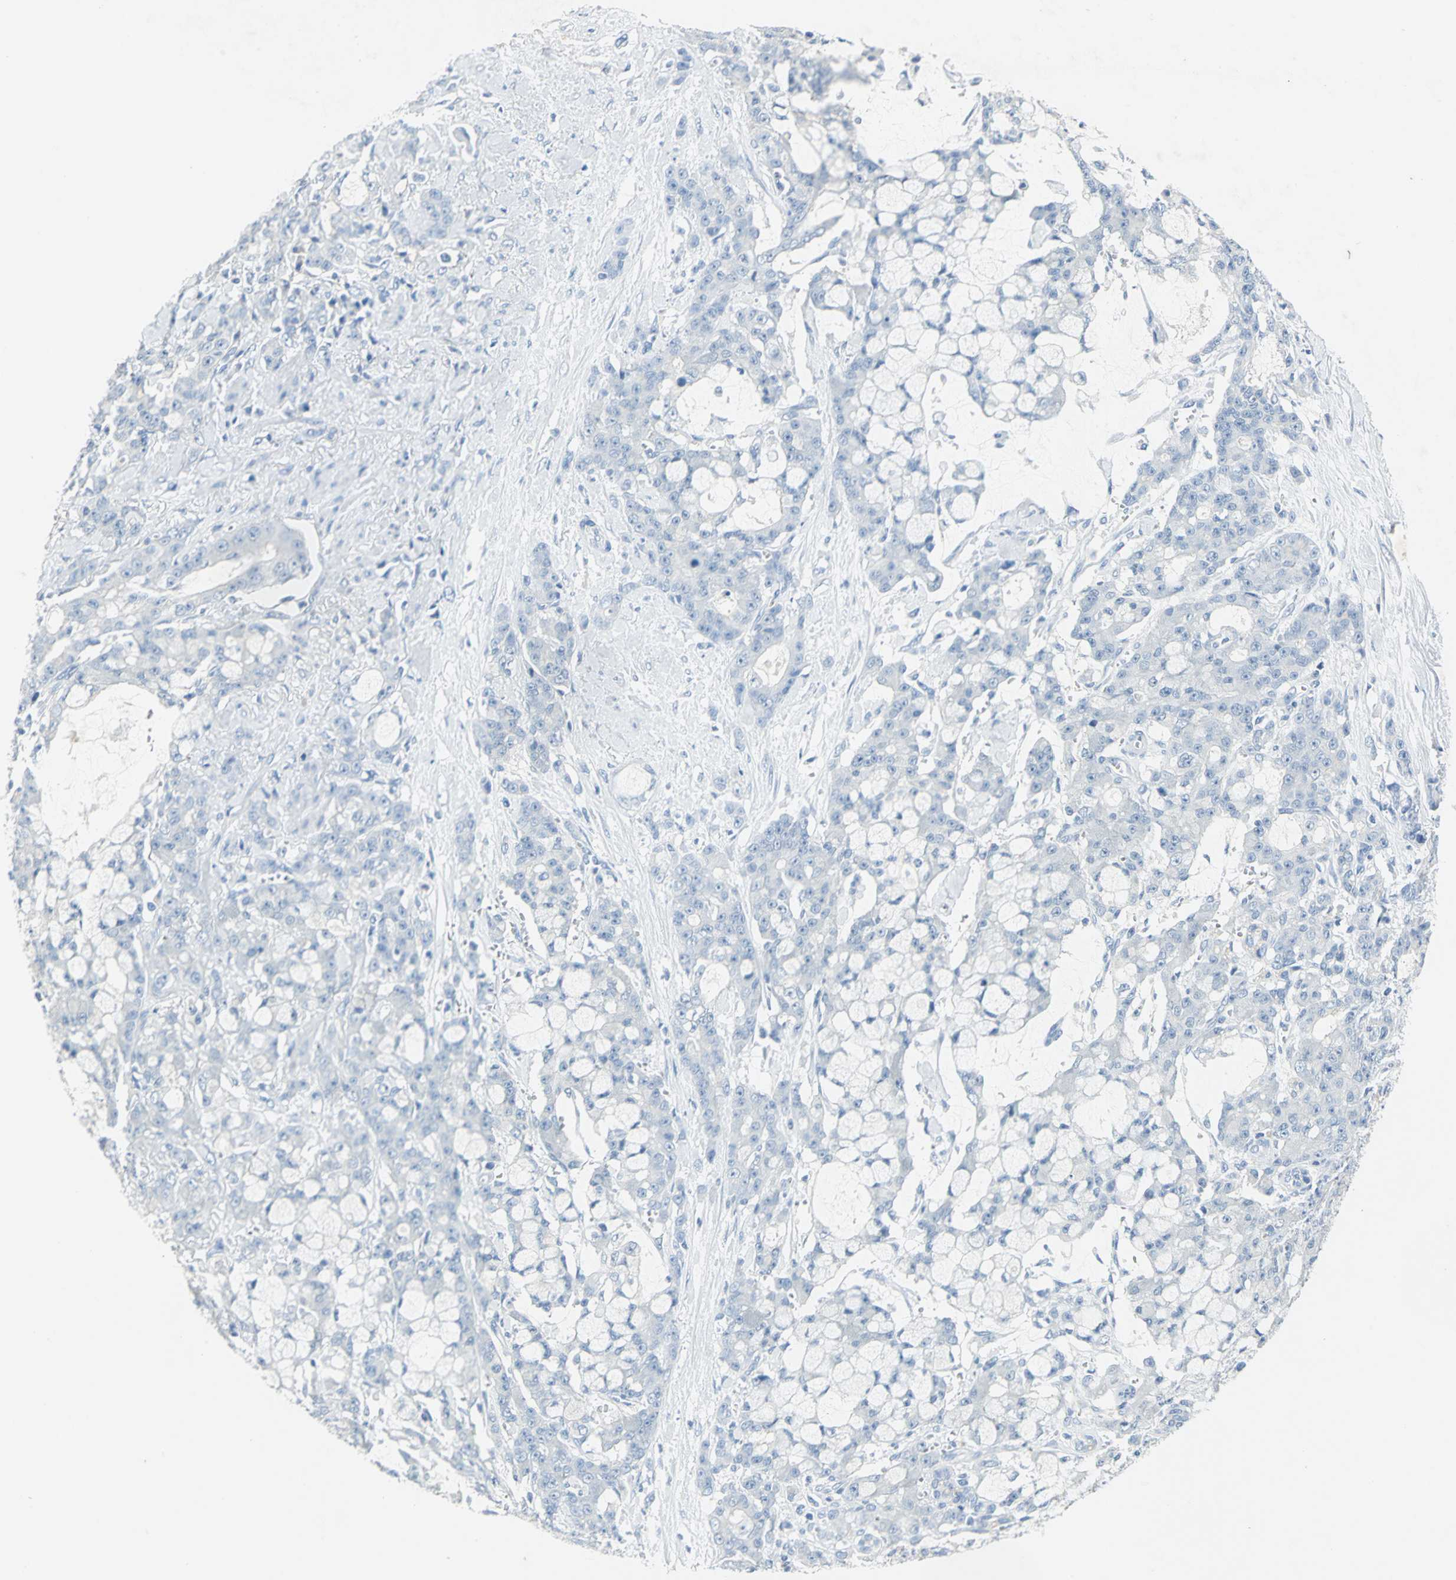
{"staining": {"intensity": "negative", "quantity": "none", "location": "none"}, "tissue": "pancreatic cancer", "cell_type": "Tumor cells", "image_type": "cancer", "snomed": [{"axis": "morphology", "description": "Adenocarcinoma, NOS"}, {"axis": "topography", "description": "Pancreas"}], "caption": "Tumor cells are negative for brown protein staining in pancreatic cancer (adenocarcinoma). (DAB (3,3'-diaminobenzidine) IHC visualized using brightfield microscopy, high magnification).", "gene": "SFN", "patient": {"sex": "female", "age": 73}}